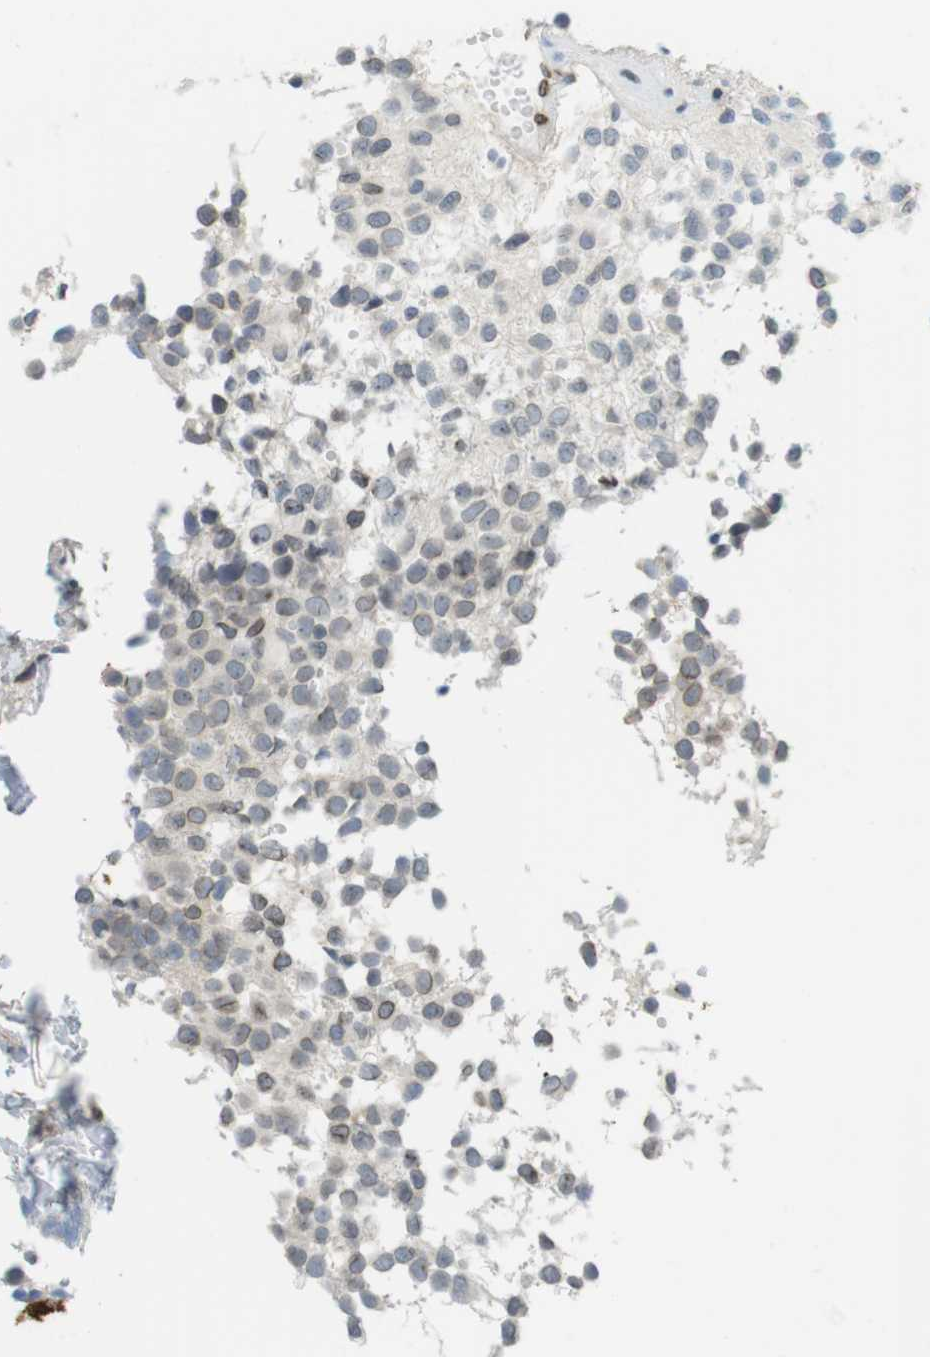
{"staining": {"intensity": "negative", "quantity": "none", "location": "none"}, "tissue": "glioma", "cell_type": "Tumor cells", "image_type": "cancer", "snomed": [{"axis": "morphology", "description": "Glioma, malignant, High grade"}, {"axis": "topography", "description": "Brain"}], "caption": "Human glioma stained for a protein using immunohistochemistry (IHC) displays no positivity in tumor cells.", "gene": "ARL6IP6", "patient": {"sex": "male", "age": 32}}